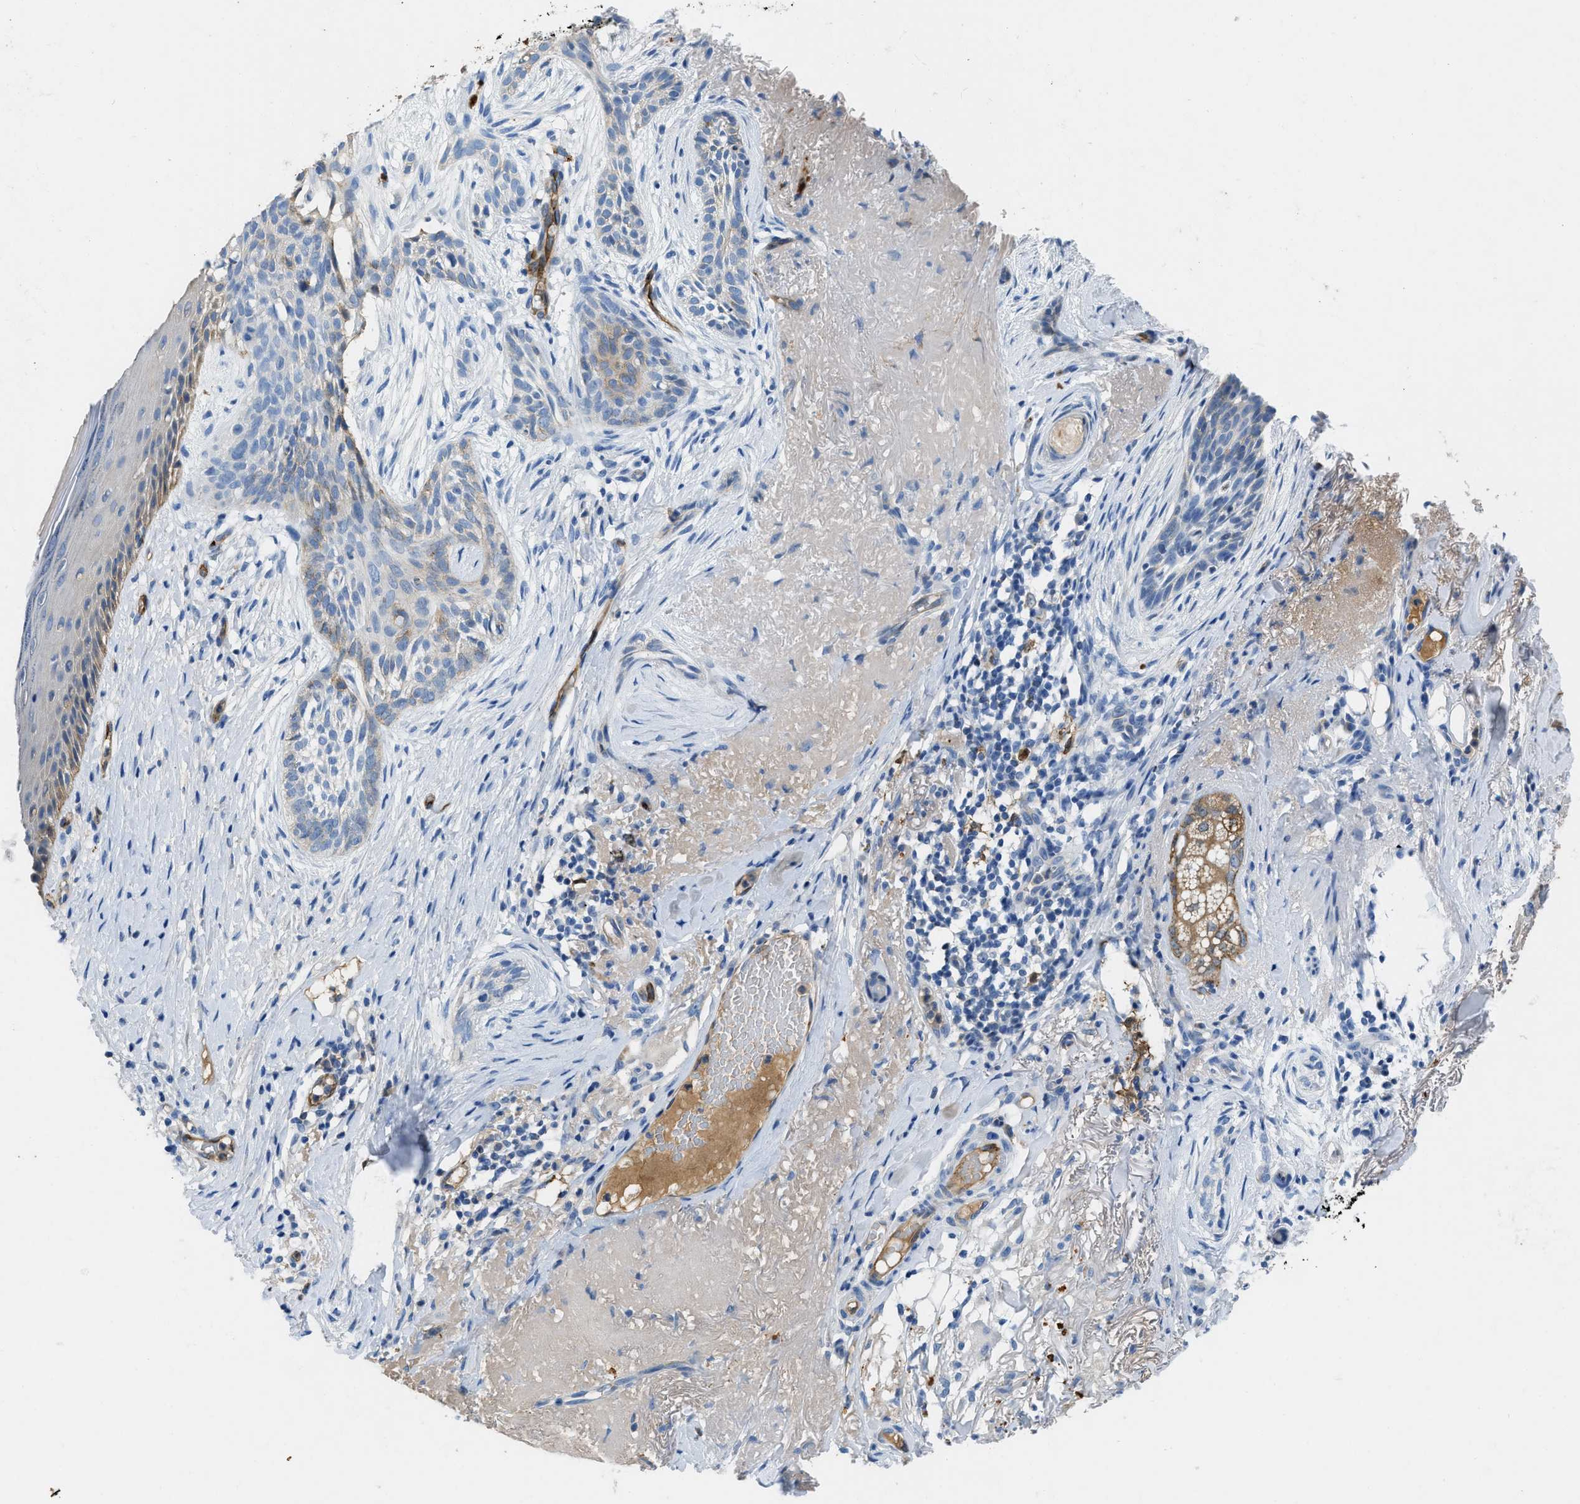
{"staining": {"intensity": "weak", "quantity": "<25%", "location": "cytoplasmic/membranous"}, "tissue": "skin cancer", "cell_type": "Tumor cells", "image_type": "cancer", "snomed": [{"axis": "morphology", "description": "Basal cell carcinoma"}, {"axis": "topography", "description": "Skin"}], "caption": "This micrograph is of skin basal cell carcinoma stained with immunohistochemistry (IHC) to label a protein in brown with the nuclei are counter-stained blue. There is no staining in tumor cells.", "gene": "SPEG", "patient": {"sex": "female", "age": 88}}